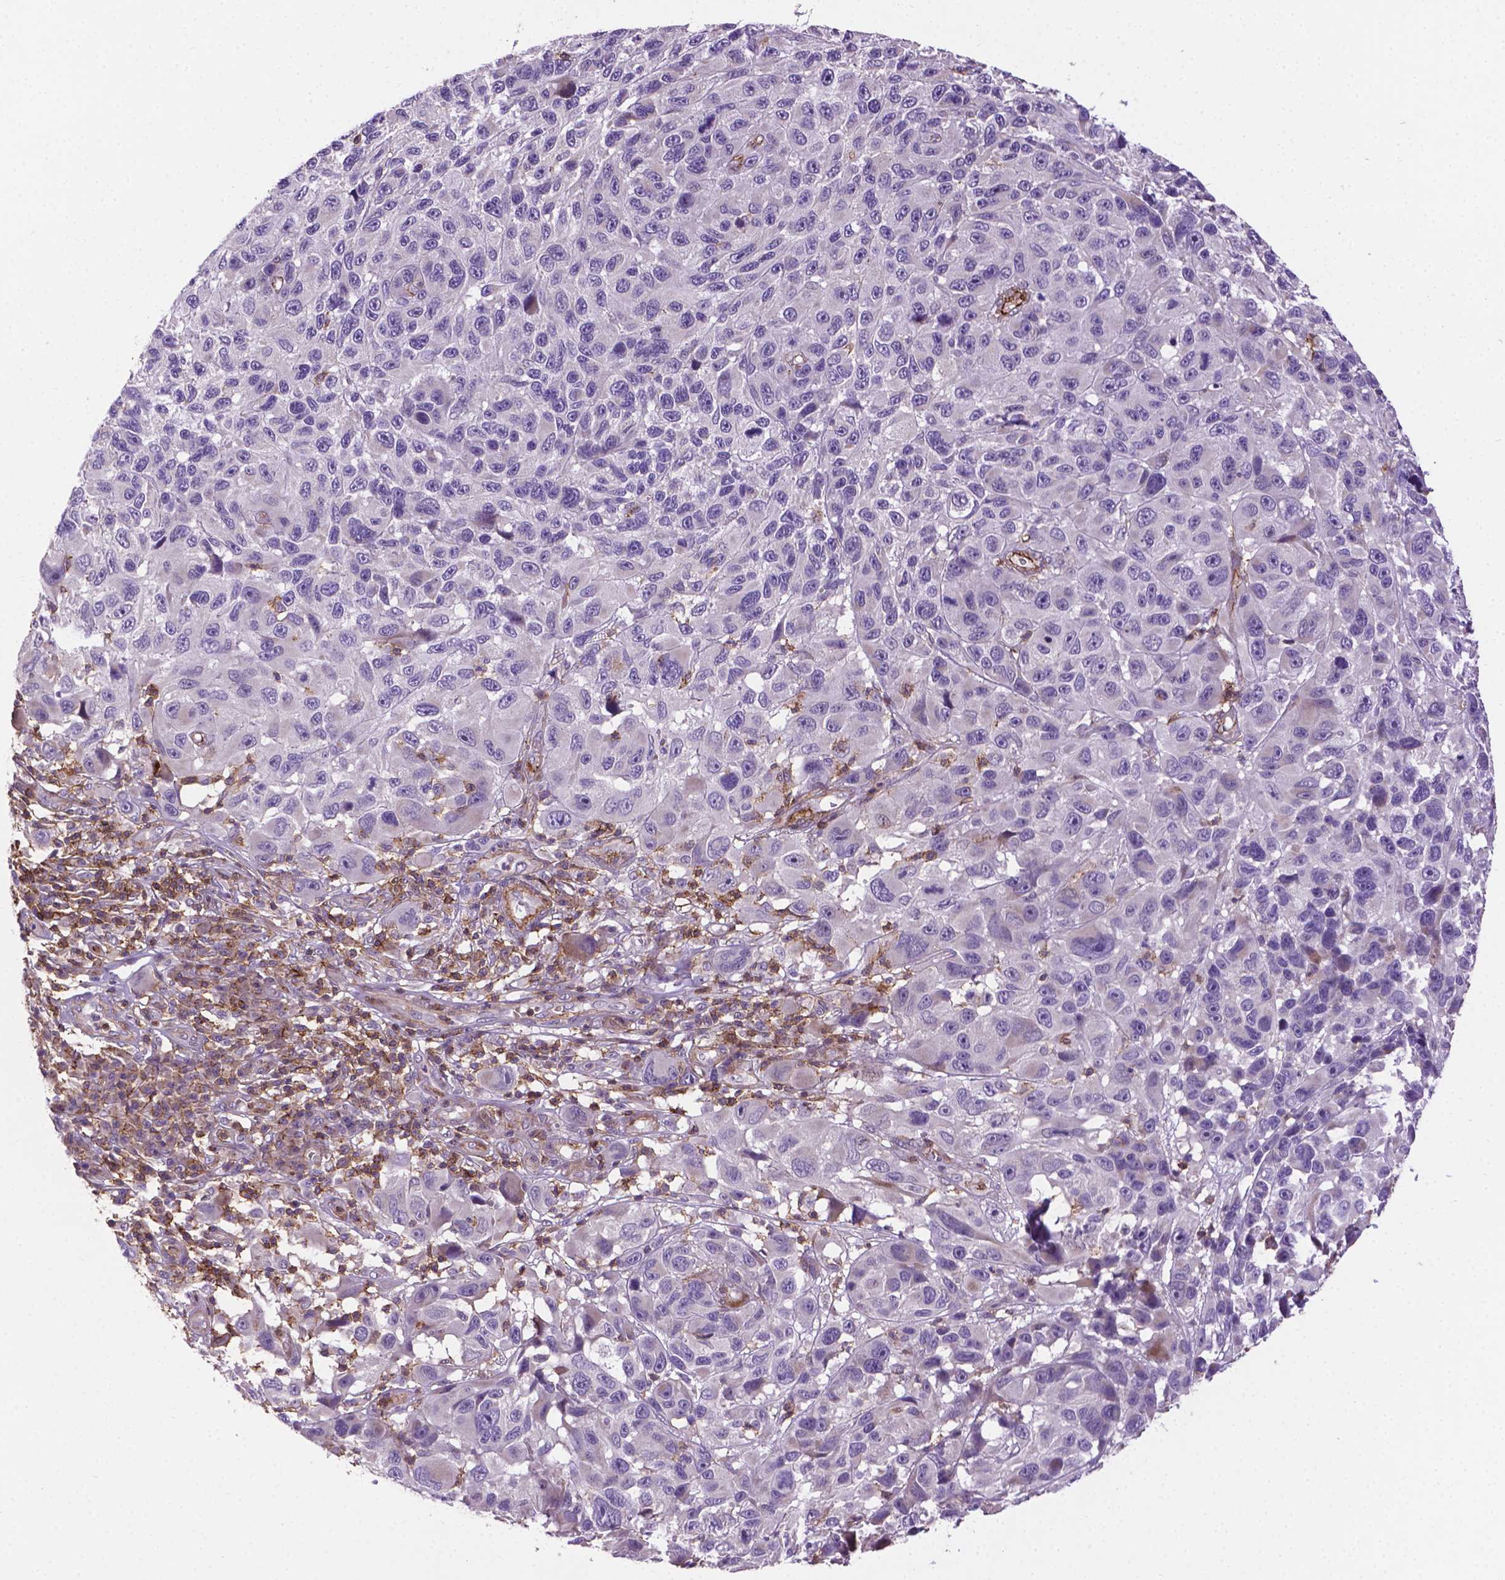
{"staining": {"intensity": "negative", "quantity": "none", "location": "none"}, "tissue": "melanoma", "cell_type": "Tumor cells", "image_type": "cancer", "snomed": [{"axis": "morphology", "description": "Malignant melanoma, NOS"}, {"axis": "topography", "description": "Skin"}], "caption": "Micrograph shows no significant protein expression in tumor cells of malignant melanoma.", "gene": "ACAD10", "patient": {"sex": "male", "age": 53}}